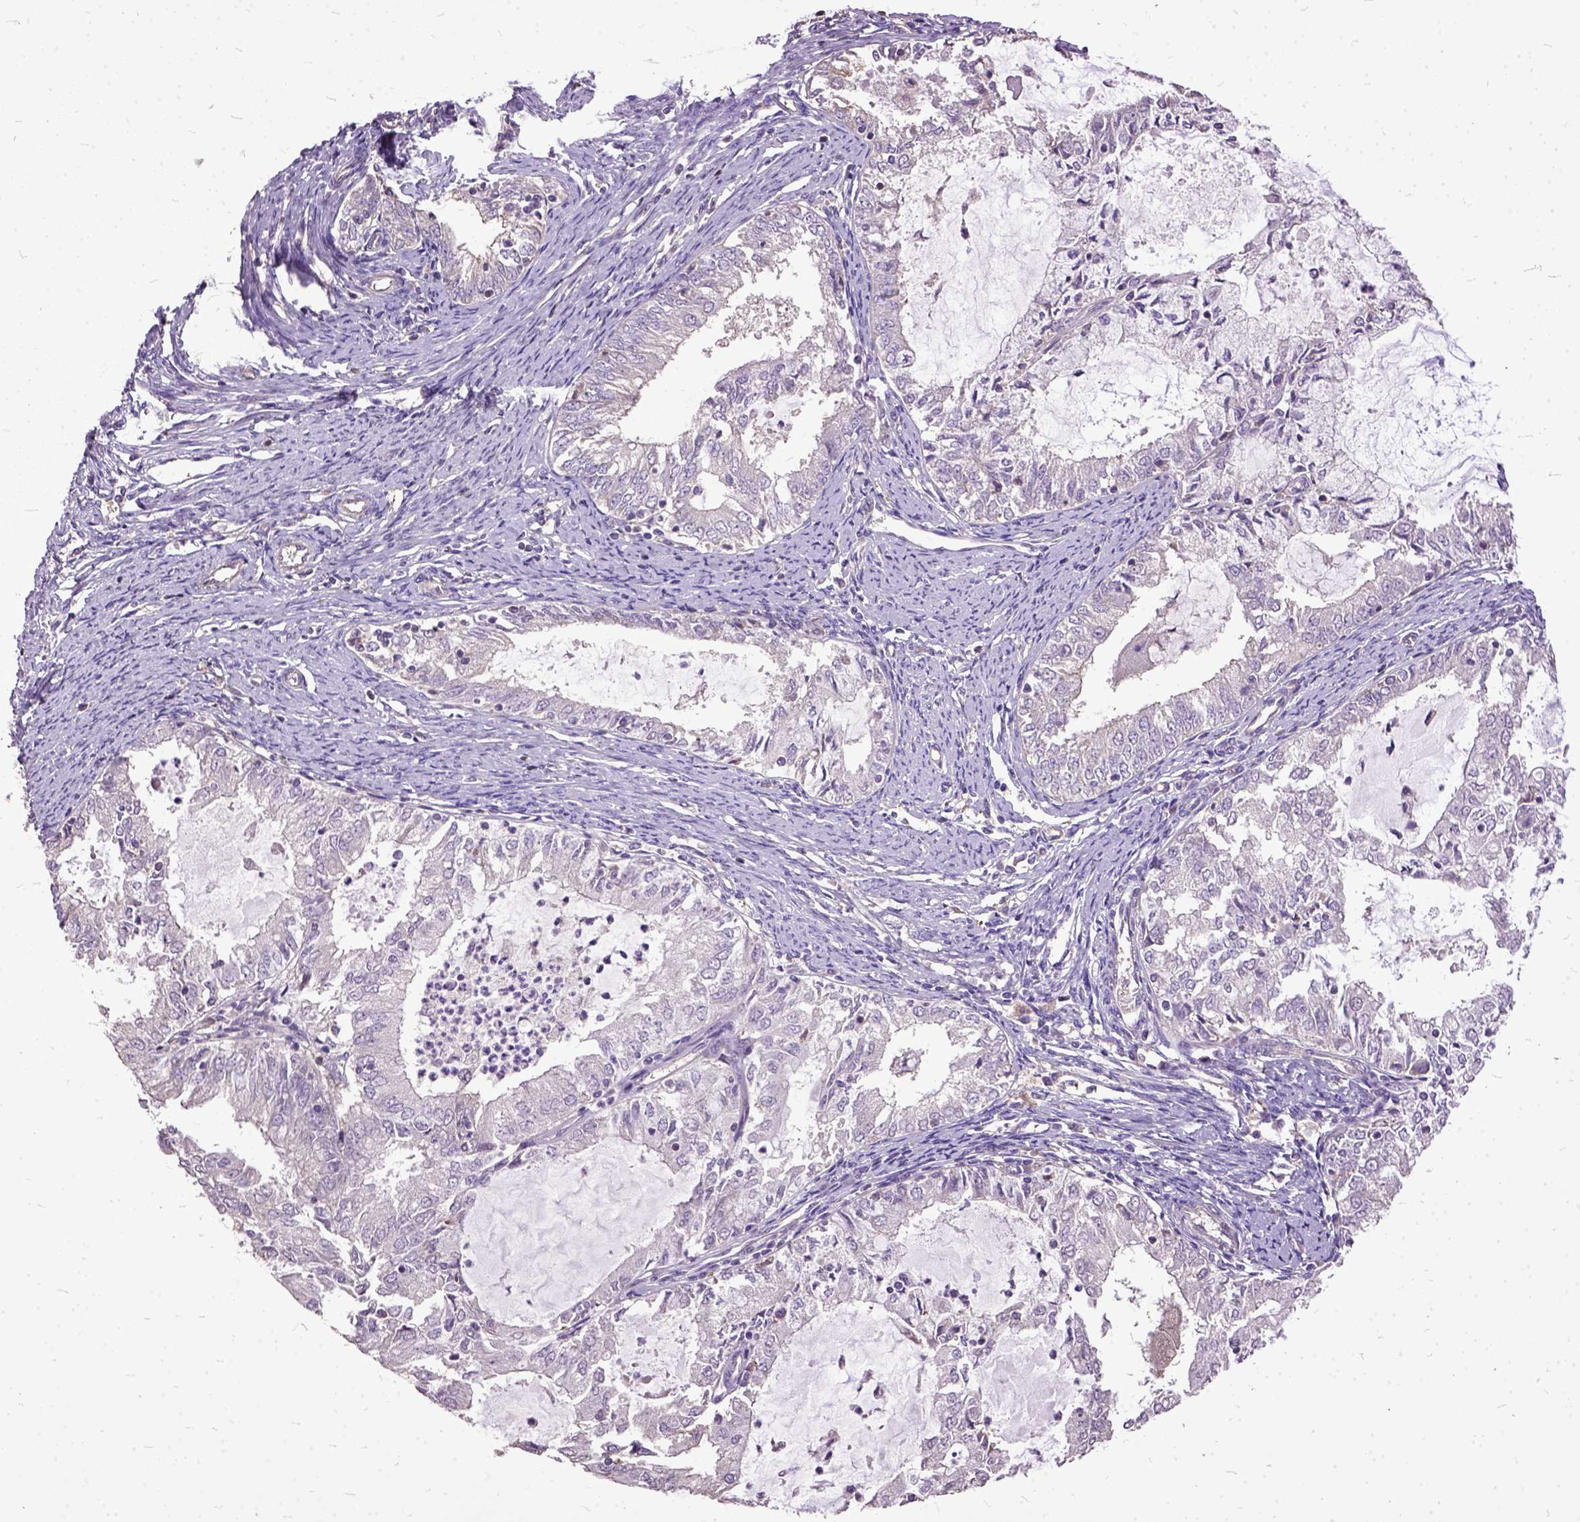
{"staining": {"intensity": "negative", "quantity": "none", "location": "none"}, "tissue": "endometrial cancer", "cell_type": "Tumor cells", "image_type": "cancer", "snomed": [{"axis": "morphology", "description": "Adenocarcinoma, NOS"}, {"axis": "topography", "description": "Endometrium"}], "caption": "Immunohistochemistry histopathology image of human adenocarcinoma (endometrial) stained for a protein (brown), which shows no expression in tumor cells.", "gene": "AREG", "patient": {"sex": "female", "age": 57}}